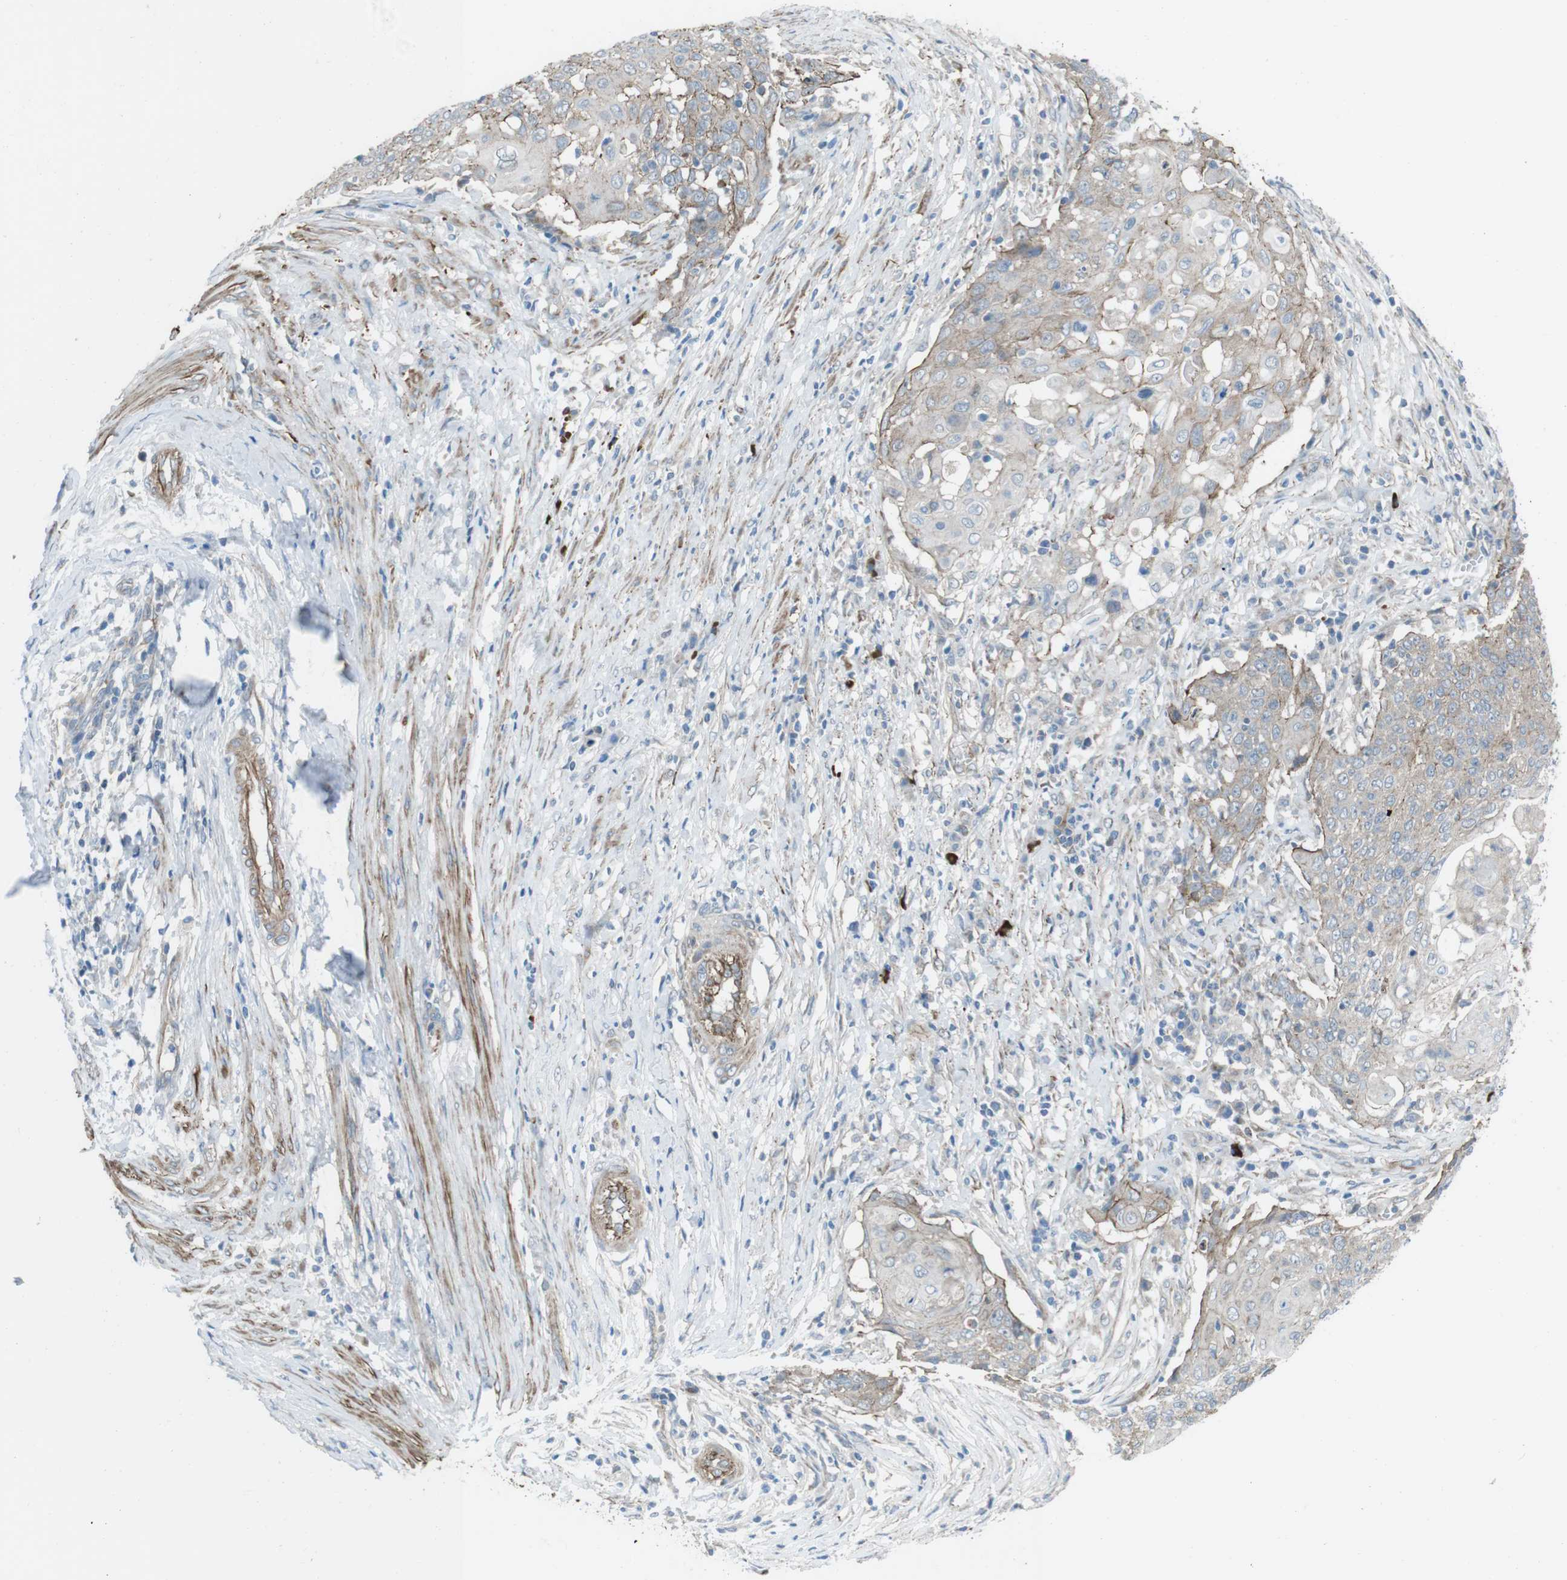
{"staining": {"intensity": "weak", "quantity": ">75%", "location": "cytoplasmic/membranous"}, "tissue": "cervical cancer", "cell_type": "Tumor cells", "image_type": "cancer", "snomed": [{"axis": "morphology", "description": "Squamous cell carcinoma, NOS"}, {"axis": "topography", "description": "Cervix"}], "caption": "A high-resolution histopathology image shows immunohistochemistry (IHC) staining of squamous cell carcinoma (cervical), which displays weak cytoplasmic/membranous staining in about >75% of tumor cells. (IHC, brightfield microscopy, high magnification).", "gene": "FAM174B", "patient": {"sex": "female", "age": 39}}